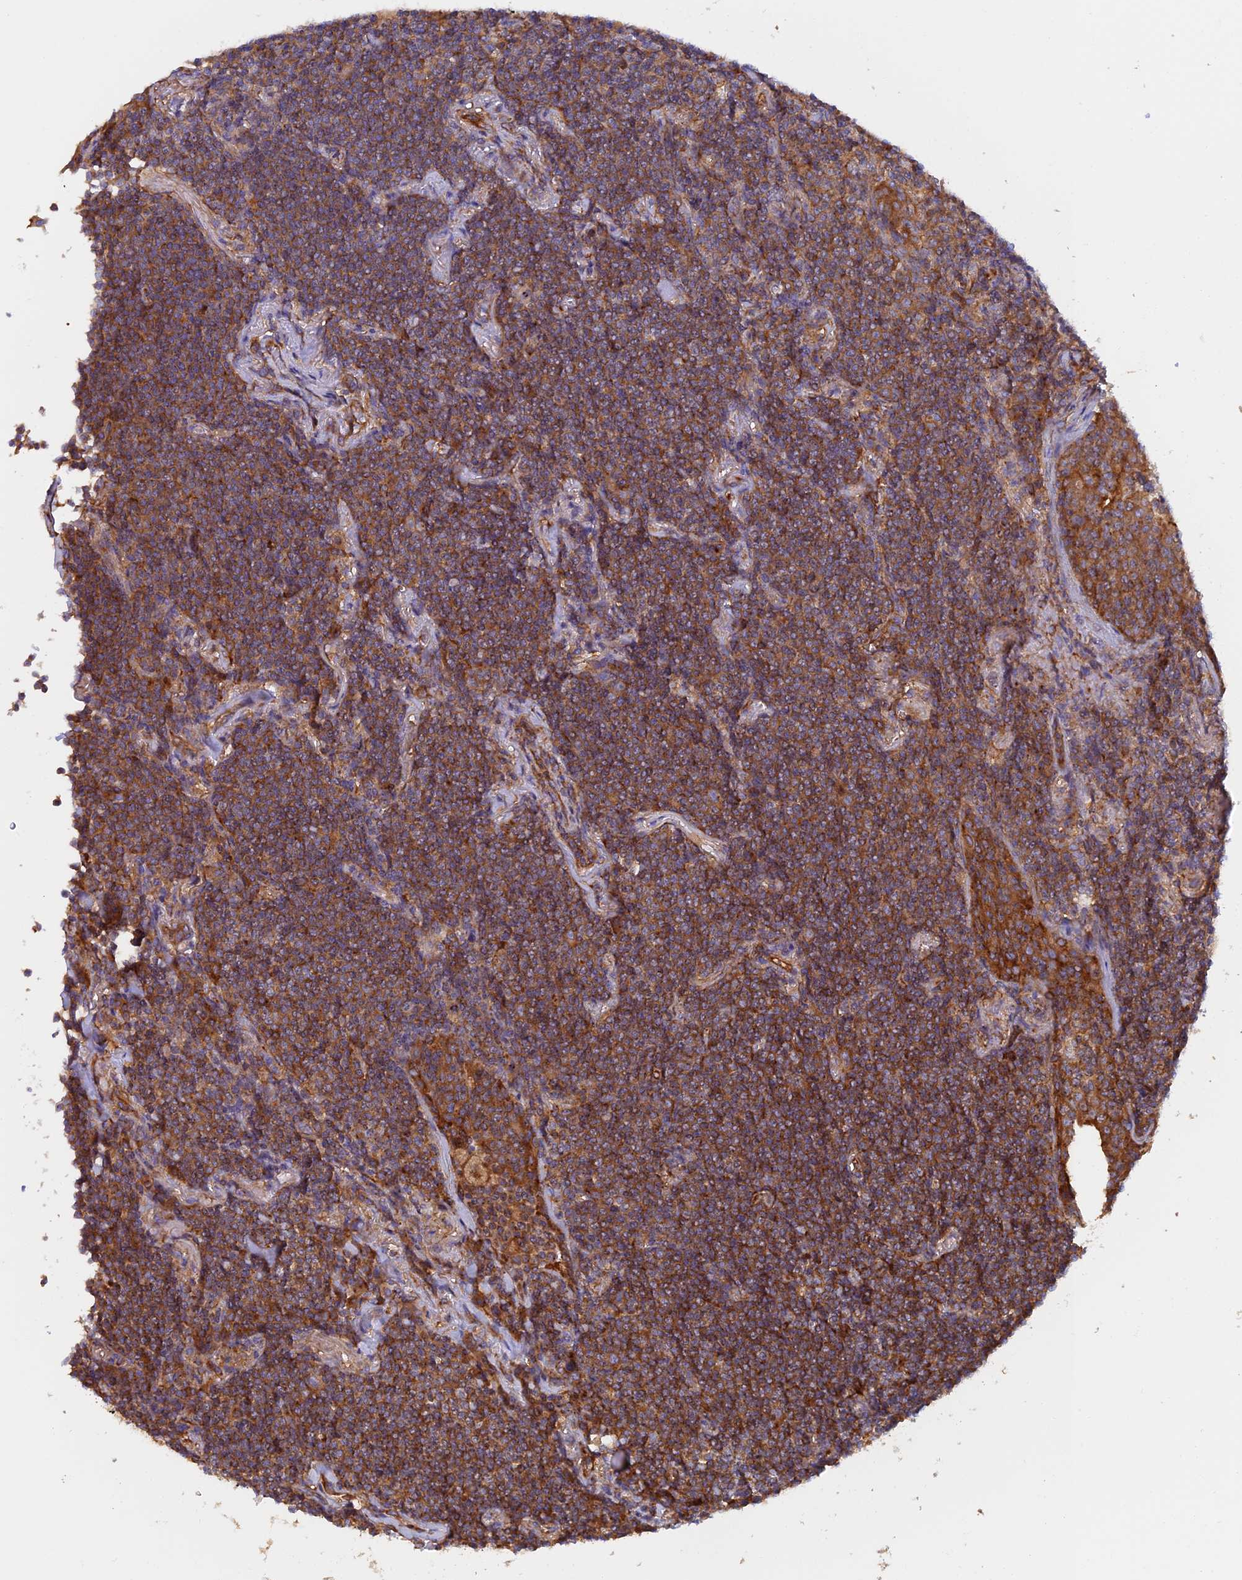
{"staining": {"intensity": "moderate", "quantity": ">75%", "location": "cytoplasmic/membranous"}, "tissue": "lymphoma", "cell_type": "Tumor cells", "image_type": "cancer", "snomed": [{"axis": "morphology", "description": "Malignant lymphoma, non-Hodgkin's type, Low grade"}, {"axis": "topography", "description": "Lung"}], "caption": "Tumor cells display medium levels of moderate cytoplasmic/membranous staining in approximately >75% of cells in human lymphoma.", "gene": "DCTN2", "patient": {"sex": "female", "age": 71}}